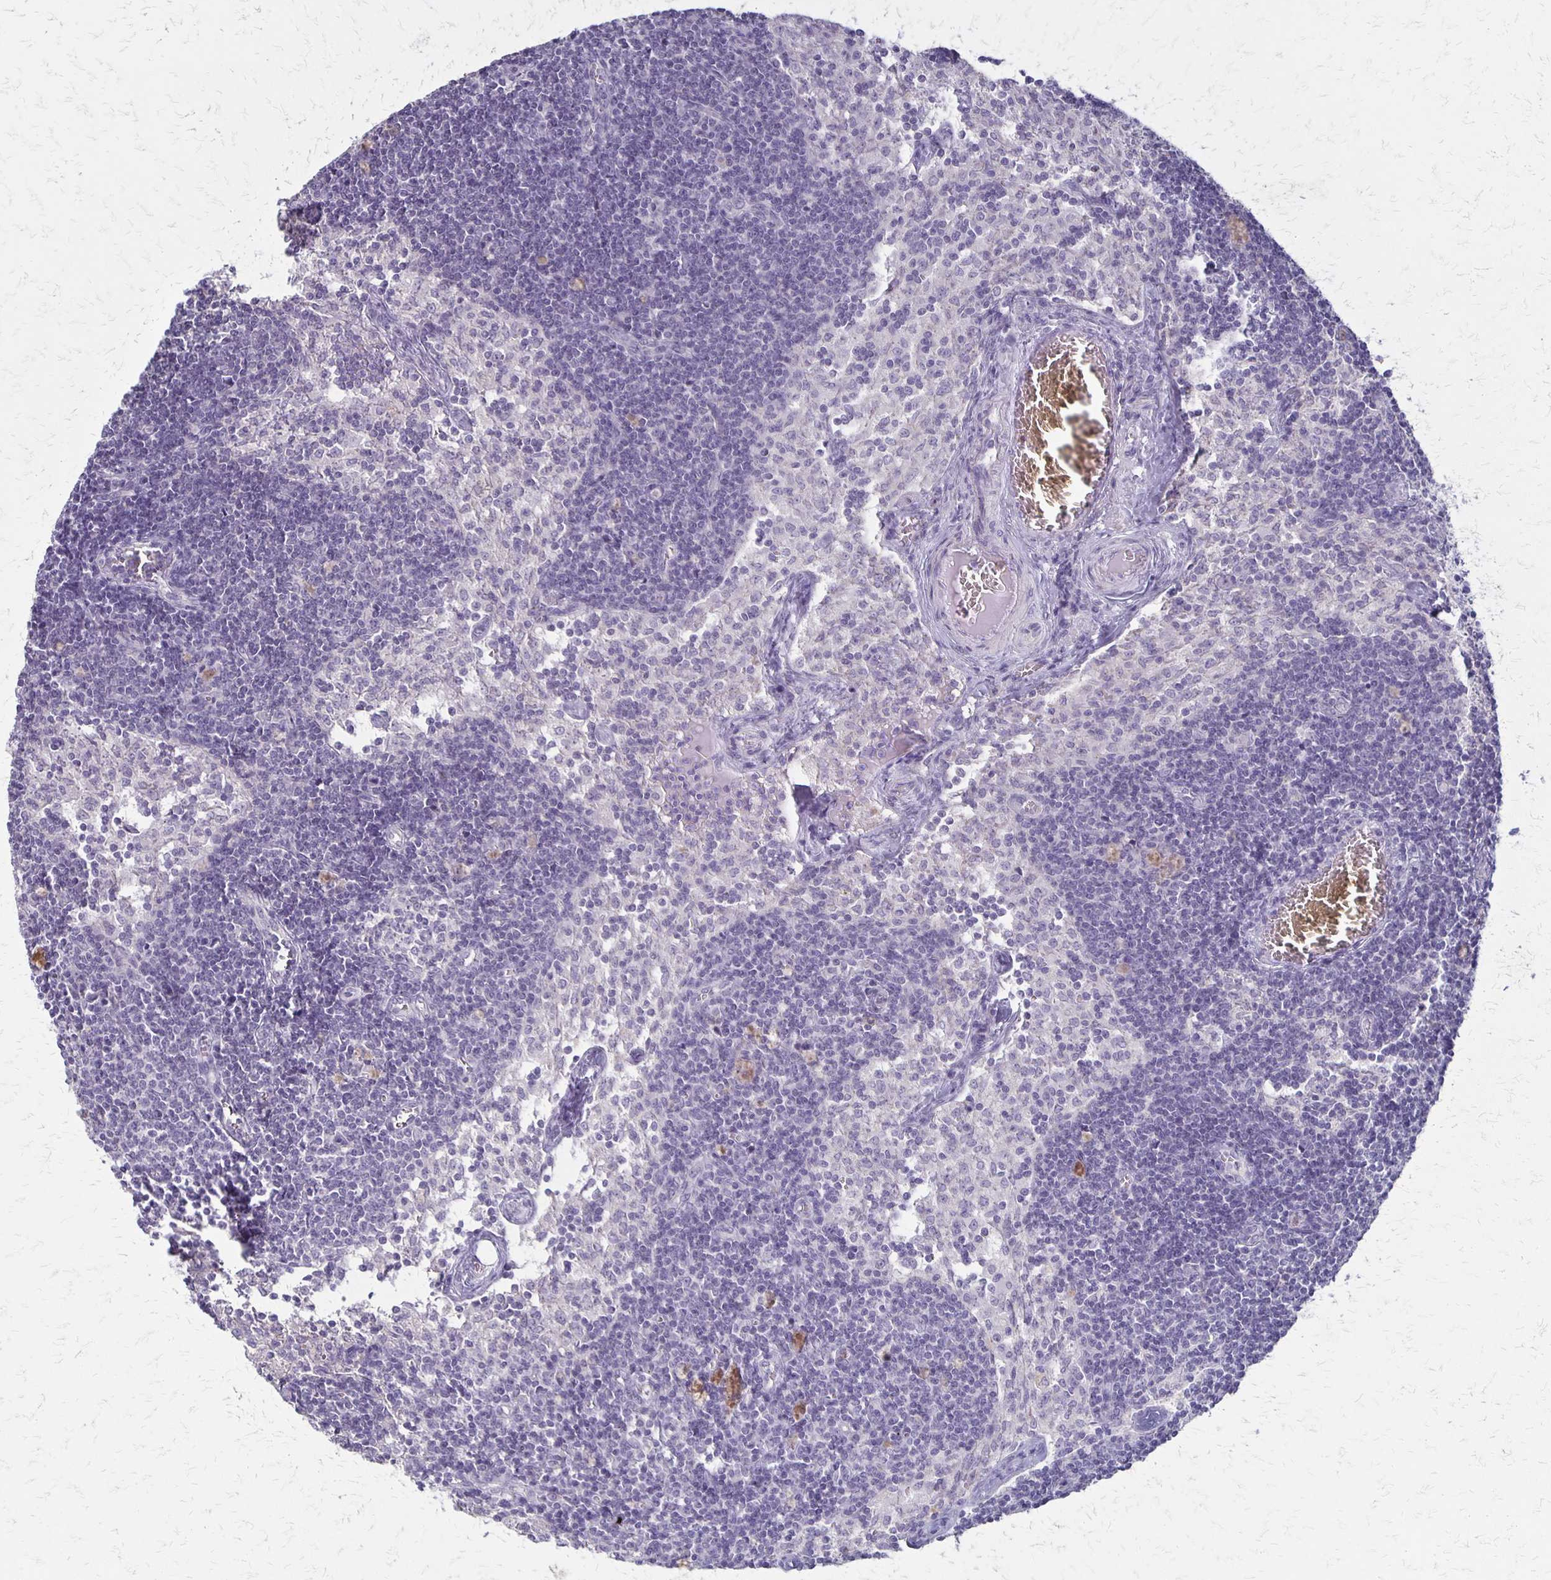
{"staining": {"intensity": "negative", "quantity": "none", "location": "none"}, "tissue": "lymph node", "cell_type": "Germinal center cells", "image_type": "normal", "snomed": [{"axis": "morphology", "description": "Normal tissue, NOS"}, {"axis": "topography", "description": "Lymph node"}], "caption": "IHC micrograph of unremarkable lymph node: lymph node stained with DAB displays no significant protein positivity in germinal center cells. Brightfield microscopy of immunohistochemistry (IHC) stained with DAB (3,3'-diaminobenzidine) (brown) and hematoxylin (blue), captured at high magnification.", "gene": "SEPTIN5", "patient": {"sex": "female", "age": 31}}